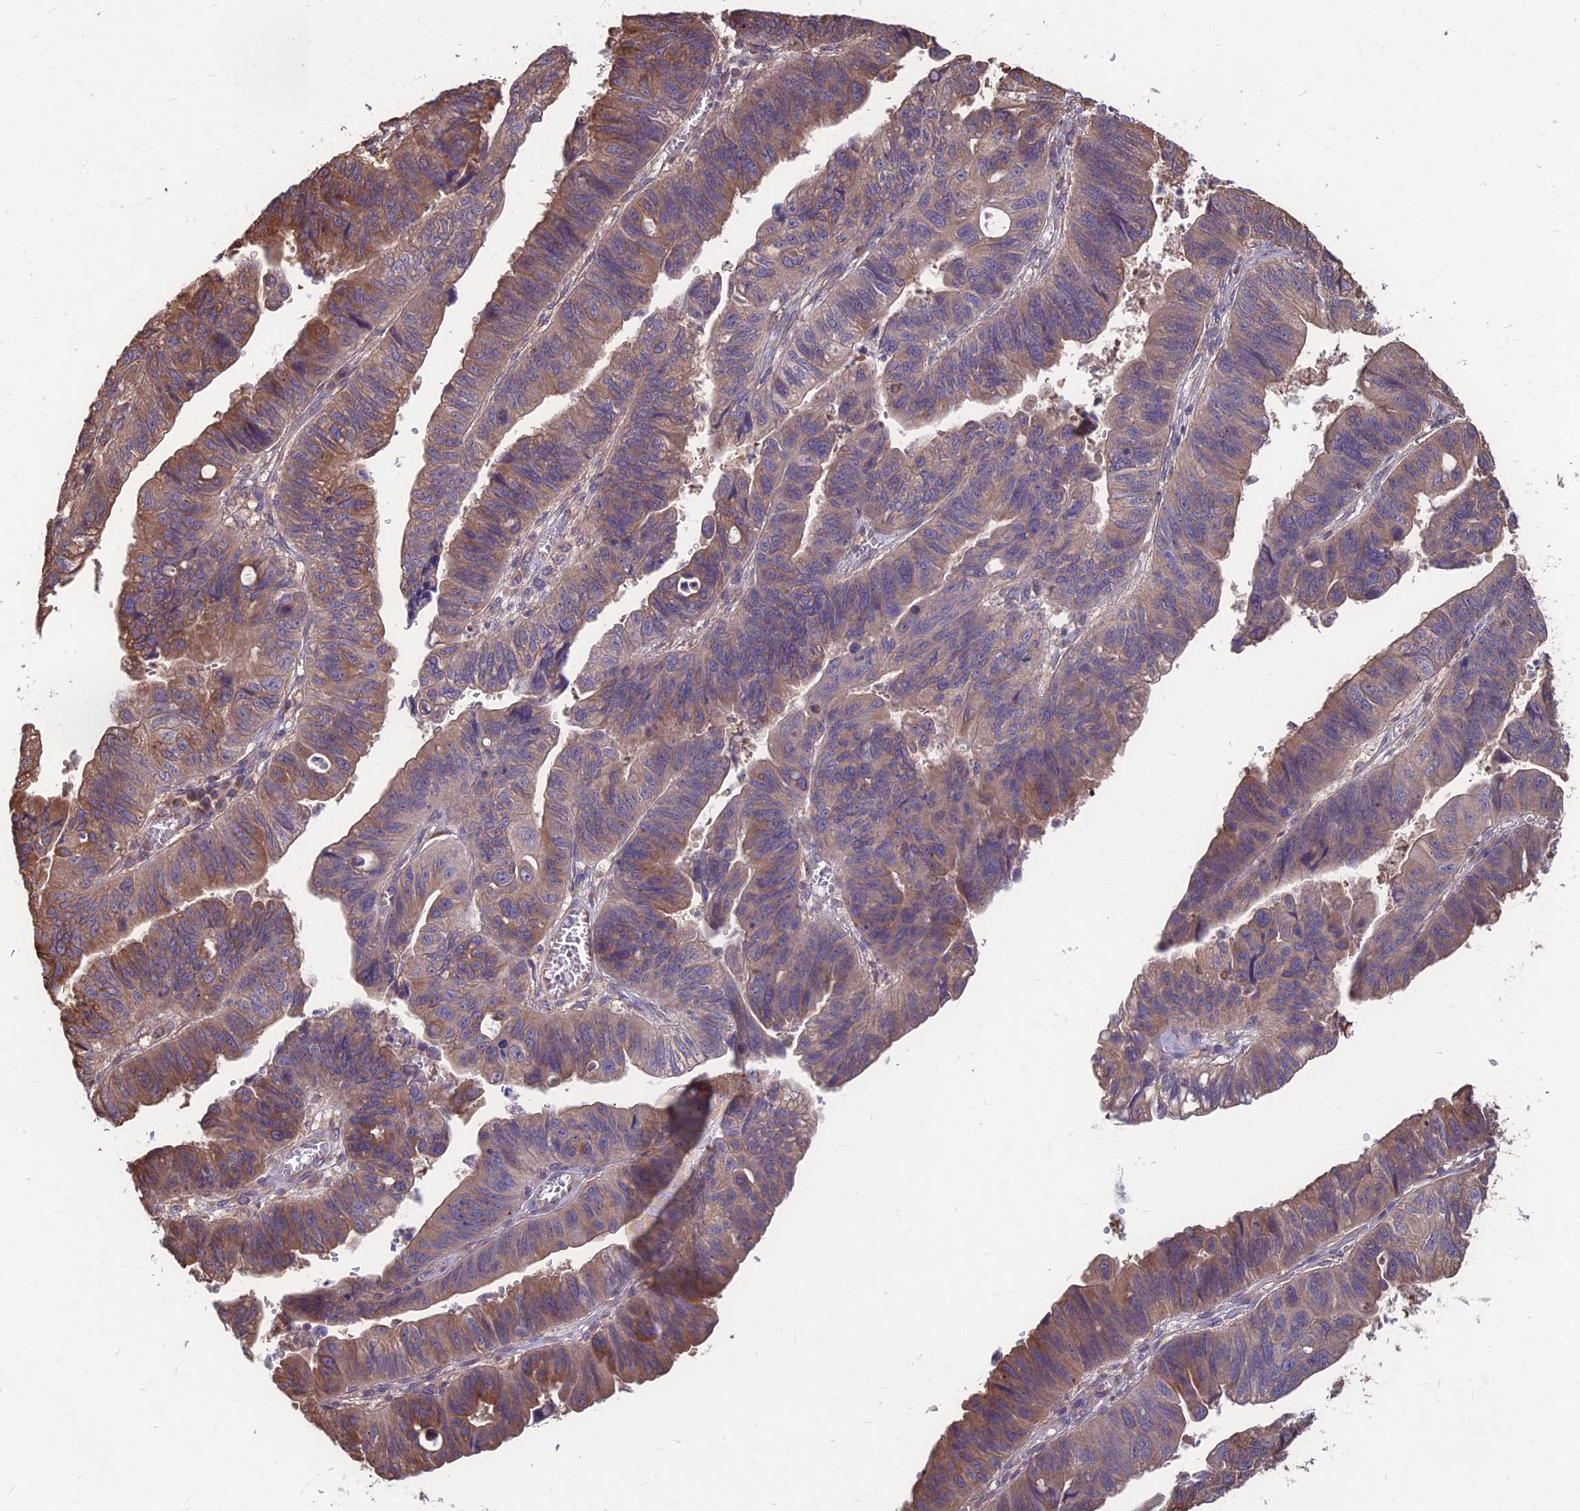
{"staining": {"intensity": "moderate", "quantity": "25%-75%", "location": "cytoplasmic/membranous"}, "tissue": "stomach cancer", "cell_type": "Tumor cells", "image_type": "cancer", "snomed": [{"axis": "morphology", "description": "Adenocarcinoma, NOS"}, {"axis": "topography", "description": "Stomach"}], "caption": "This is an image of immunohistochemistry staining of stomach cancer (adenocarcinoma), which shows moderate expression in the cytoplasmic/membranous of tumor cells.", "gene": "LSM6", "patient": {"sex": "male", "age": 59}}